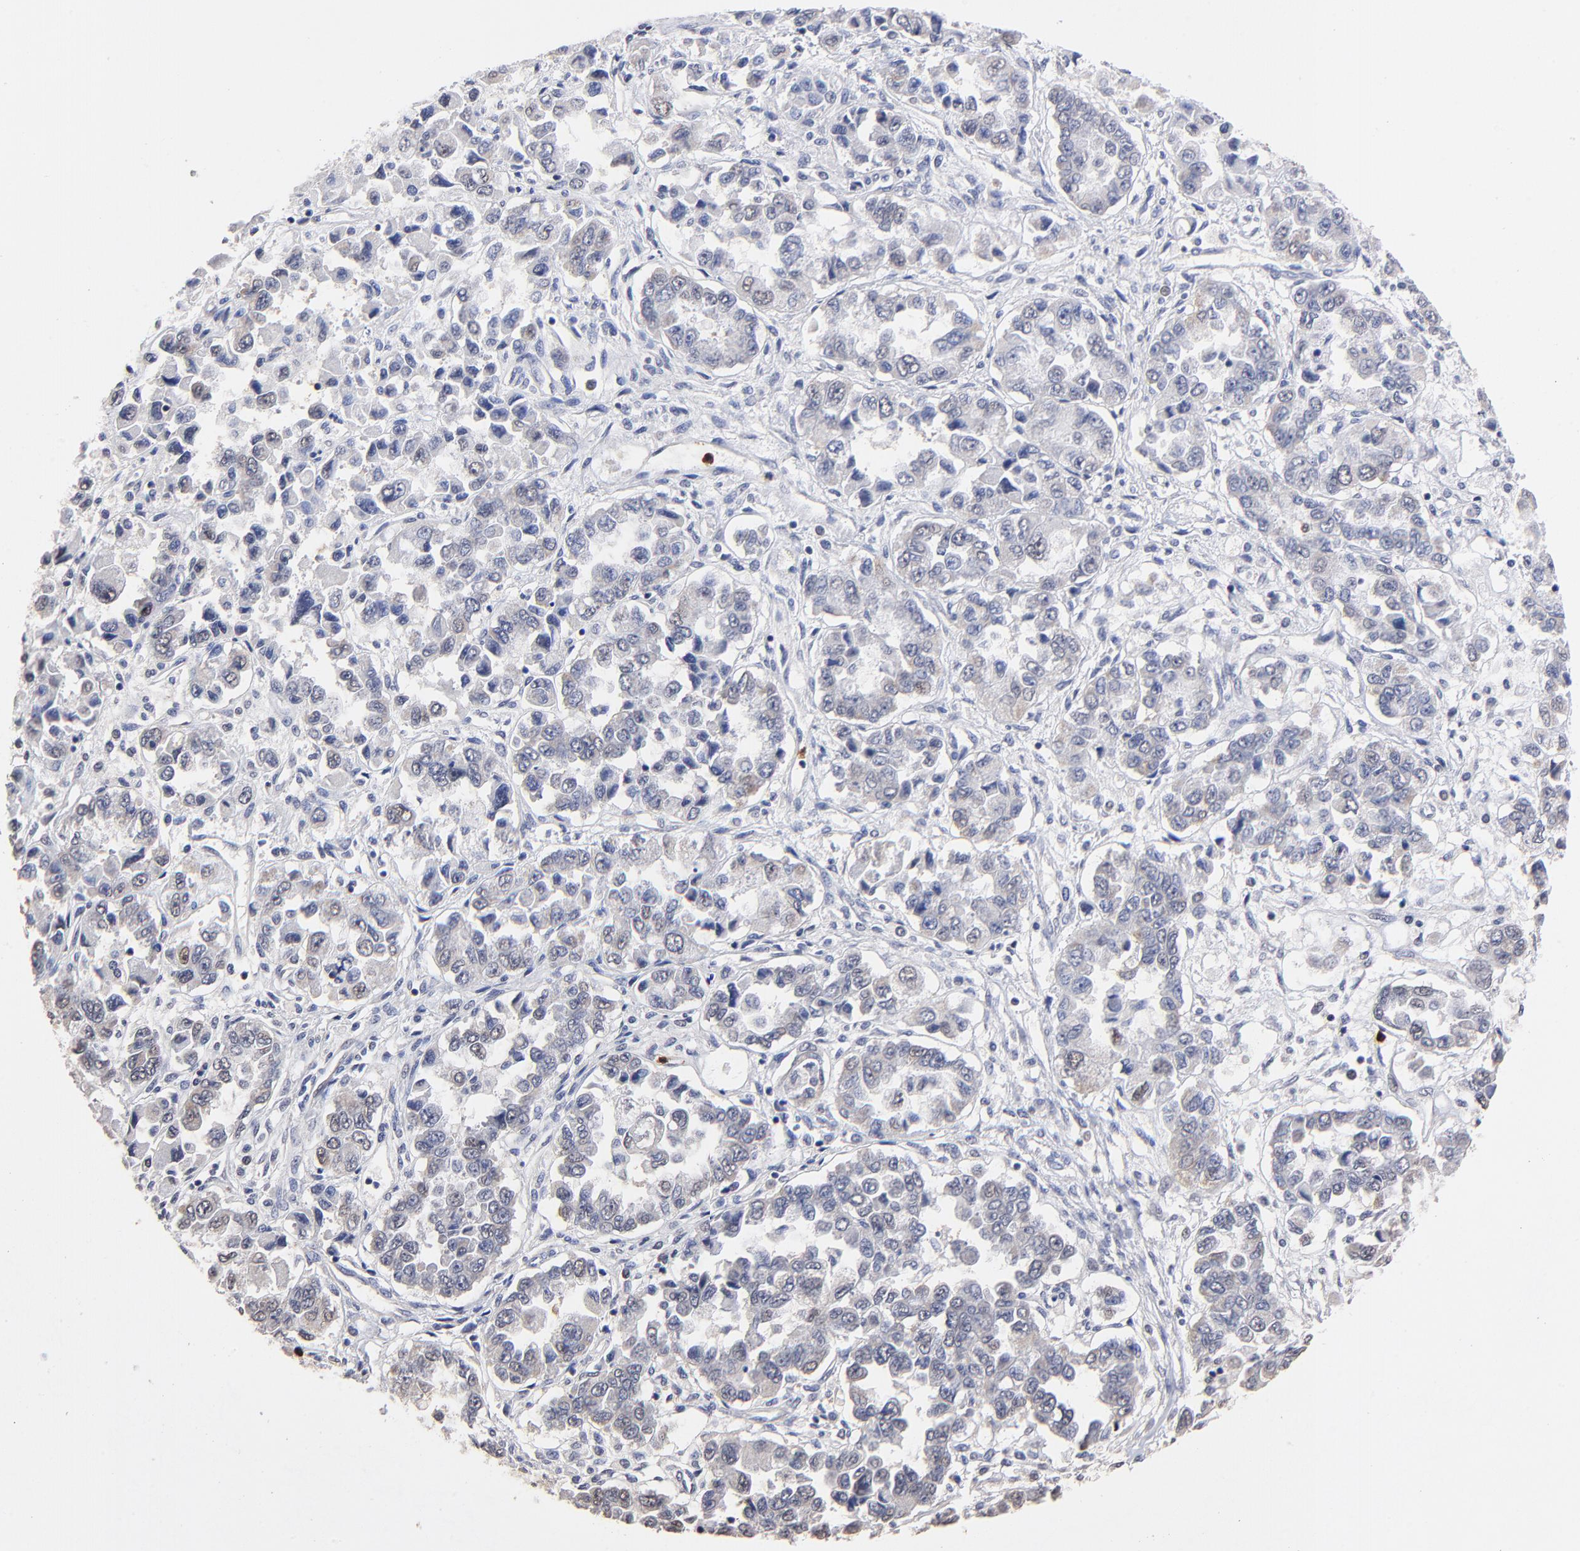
{"staining": {"intensity": "weak", "quantity": "<25%", "location": "cytoplasmic/membranous"}, "tissue": "ovarian cancer", "cell_type": "Tumor cells", "image_type": "cancer", "snomed": [{"axis": "morphology", "description": "Cystadenocarcinoma, serous, NOS"}, {"axis": "topography", "description": "Ovary"}], "caption": "IHC photomicrograph of human ovarian serous cystadenocarcinoma stained for a protein (brown), which displays no expression in tumor cells.", "gene": "BBOF1", "patient": {"sex": "female", "age": 84}}